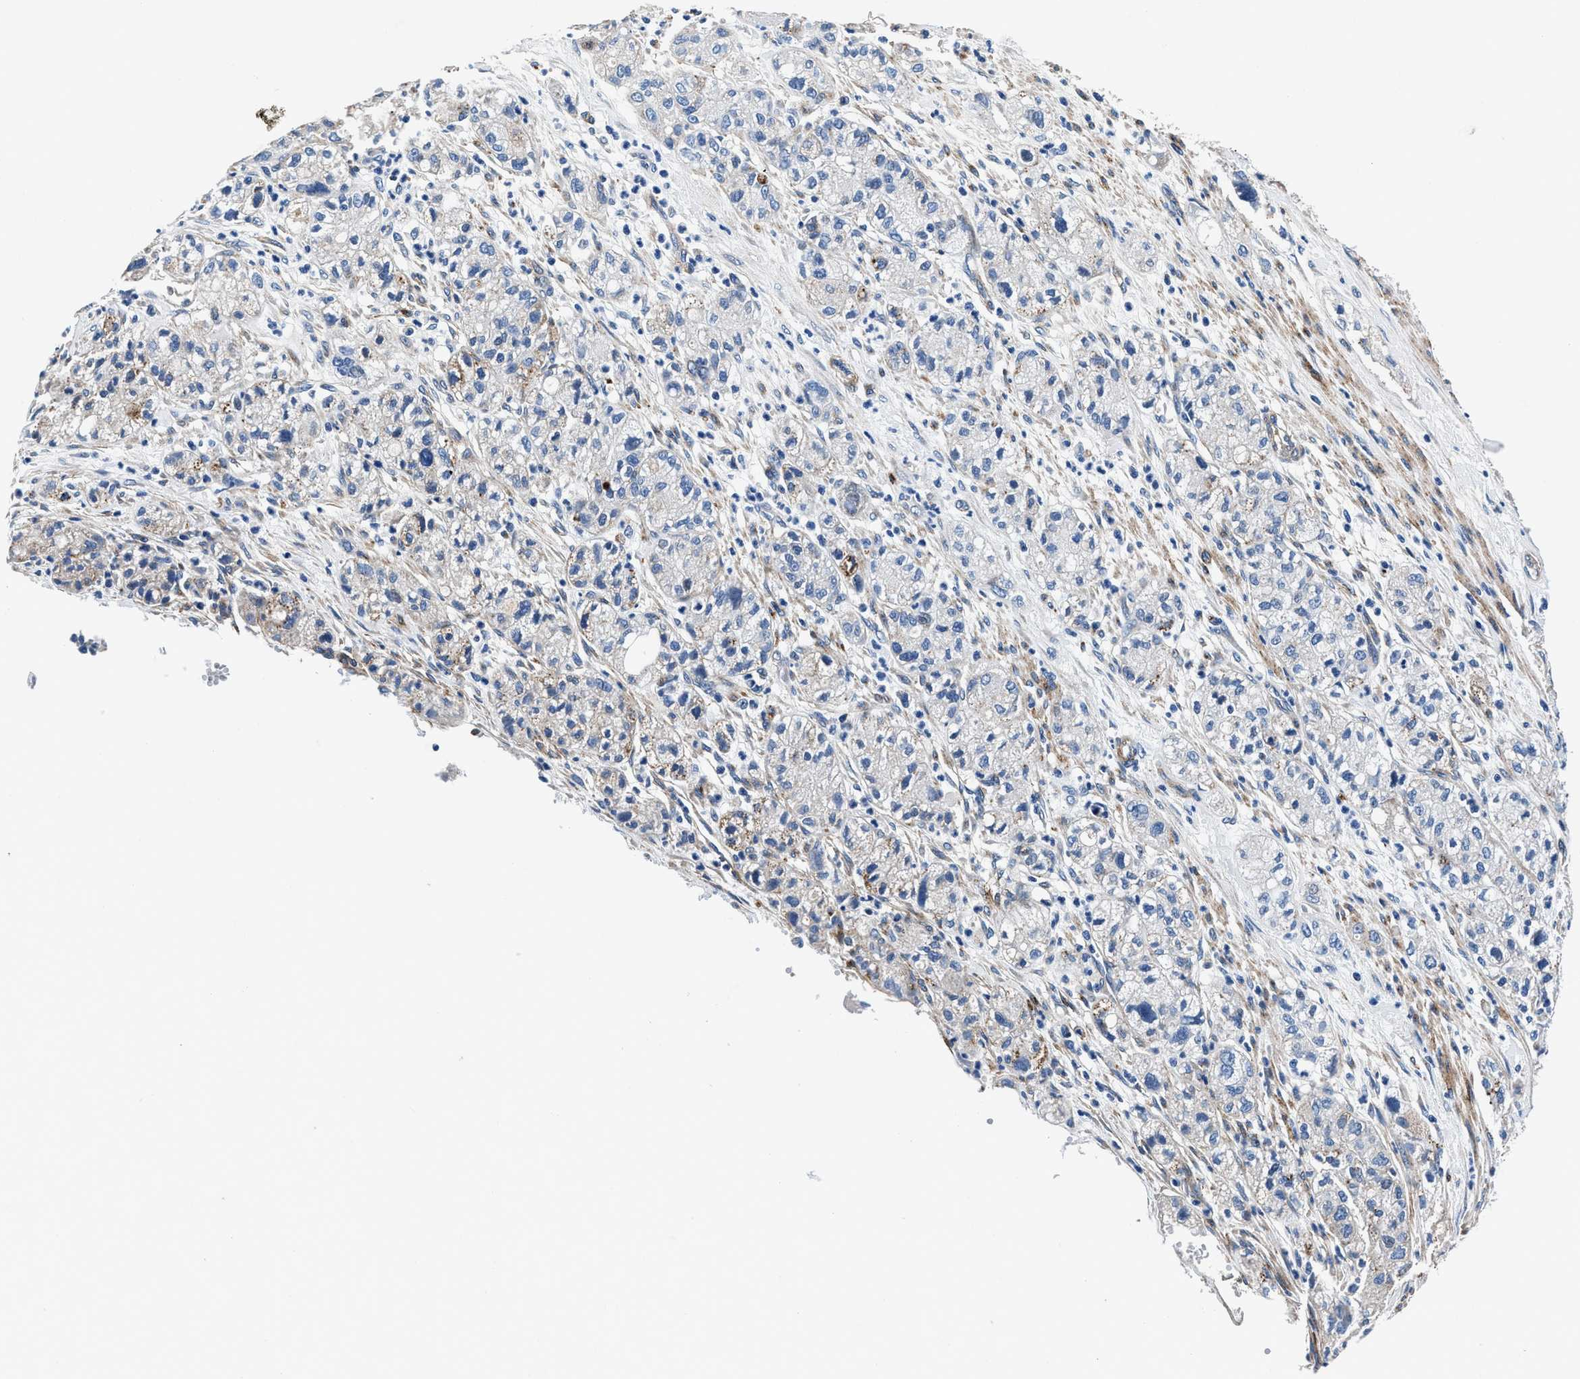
{"staining": {"intensity": "weak", "quantity": "<25%", "location": "cytoplasmic/membranous"}, "tissue": "pancreatic cancer", "cell_type": "Tumor cells", "image_type": "cancer", "snomed": [{"axis": "morphology", "description": "Adenocarcinoma, NOS"}, {"axis": "topography", "description": "Pancreas"}], "caption": "DAB (3,3'-diaminobenzidine) immunohistochemical staining of pancreatic cancer shows no significant staining in tumor cells.", "gene": "DAG1", "patient": {"sex": "female", "age": 78}}